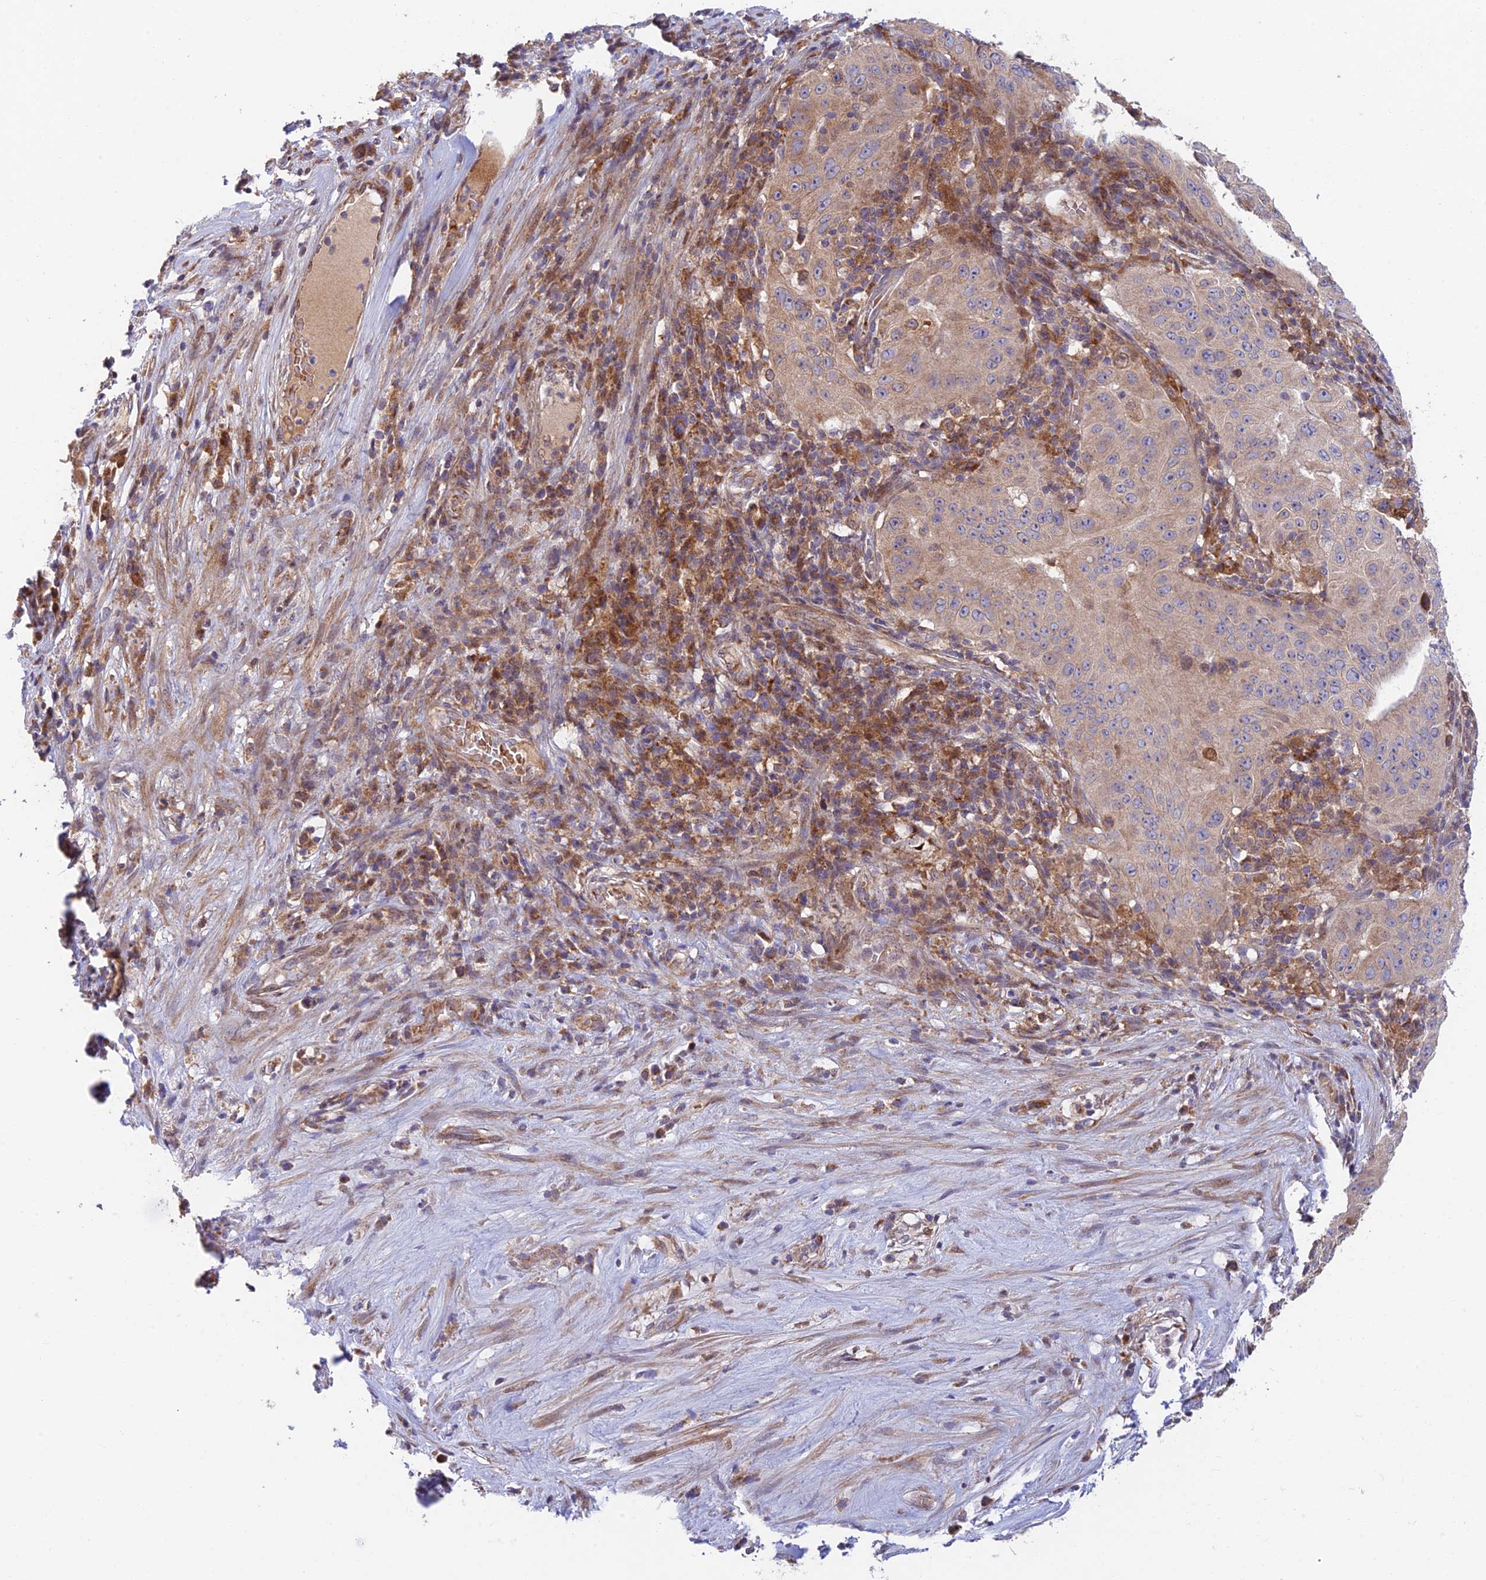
{"staining": {"intensity": "weak", "quantity": "<25%", "location": "cytoplasmic/membranous"}, "tissue": "pancreatic cancer", "cell_type": "Tumor cells", "image_type": "cancer", "snomed": [{"axis": "morphology", "description": "Adenocarcinoma, NOS"}, {"axis": "topography", "description": "Pancreas"}], "caption": "DAB (3,3'-diaminobenzidine) immunohistochemical staining of human pancreatic adenocarcinoma reveals no significant staining in tumor cells. (DAB (3,3'-diaminobenzidine) immunohistochemistry visualized using brightfield microscopy, high magnification).", "gene": "FUOM", "patient": {"sex": "male", "age": 63}}